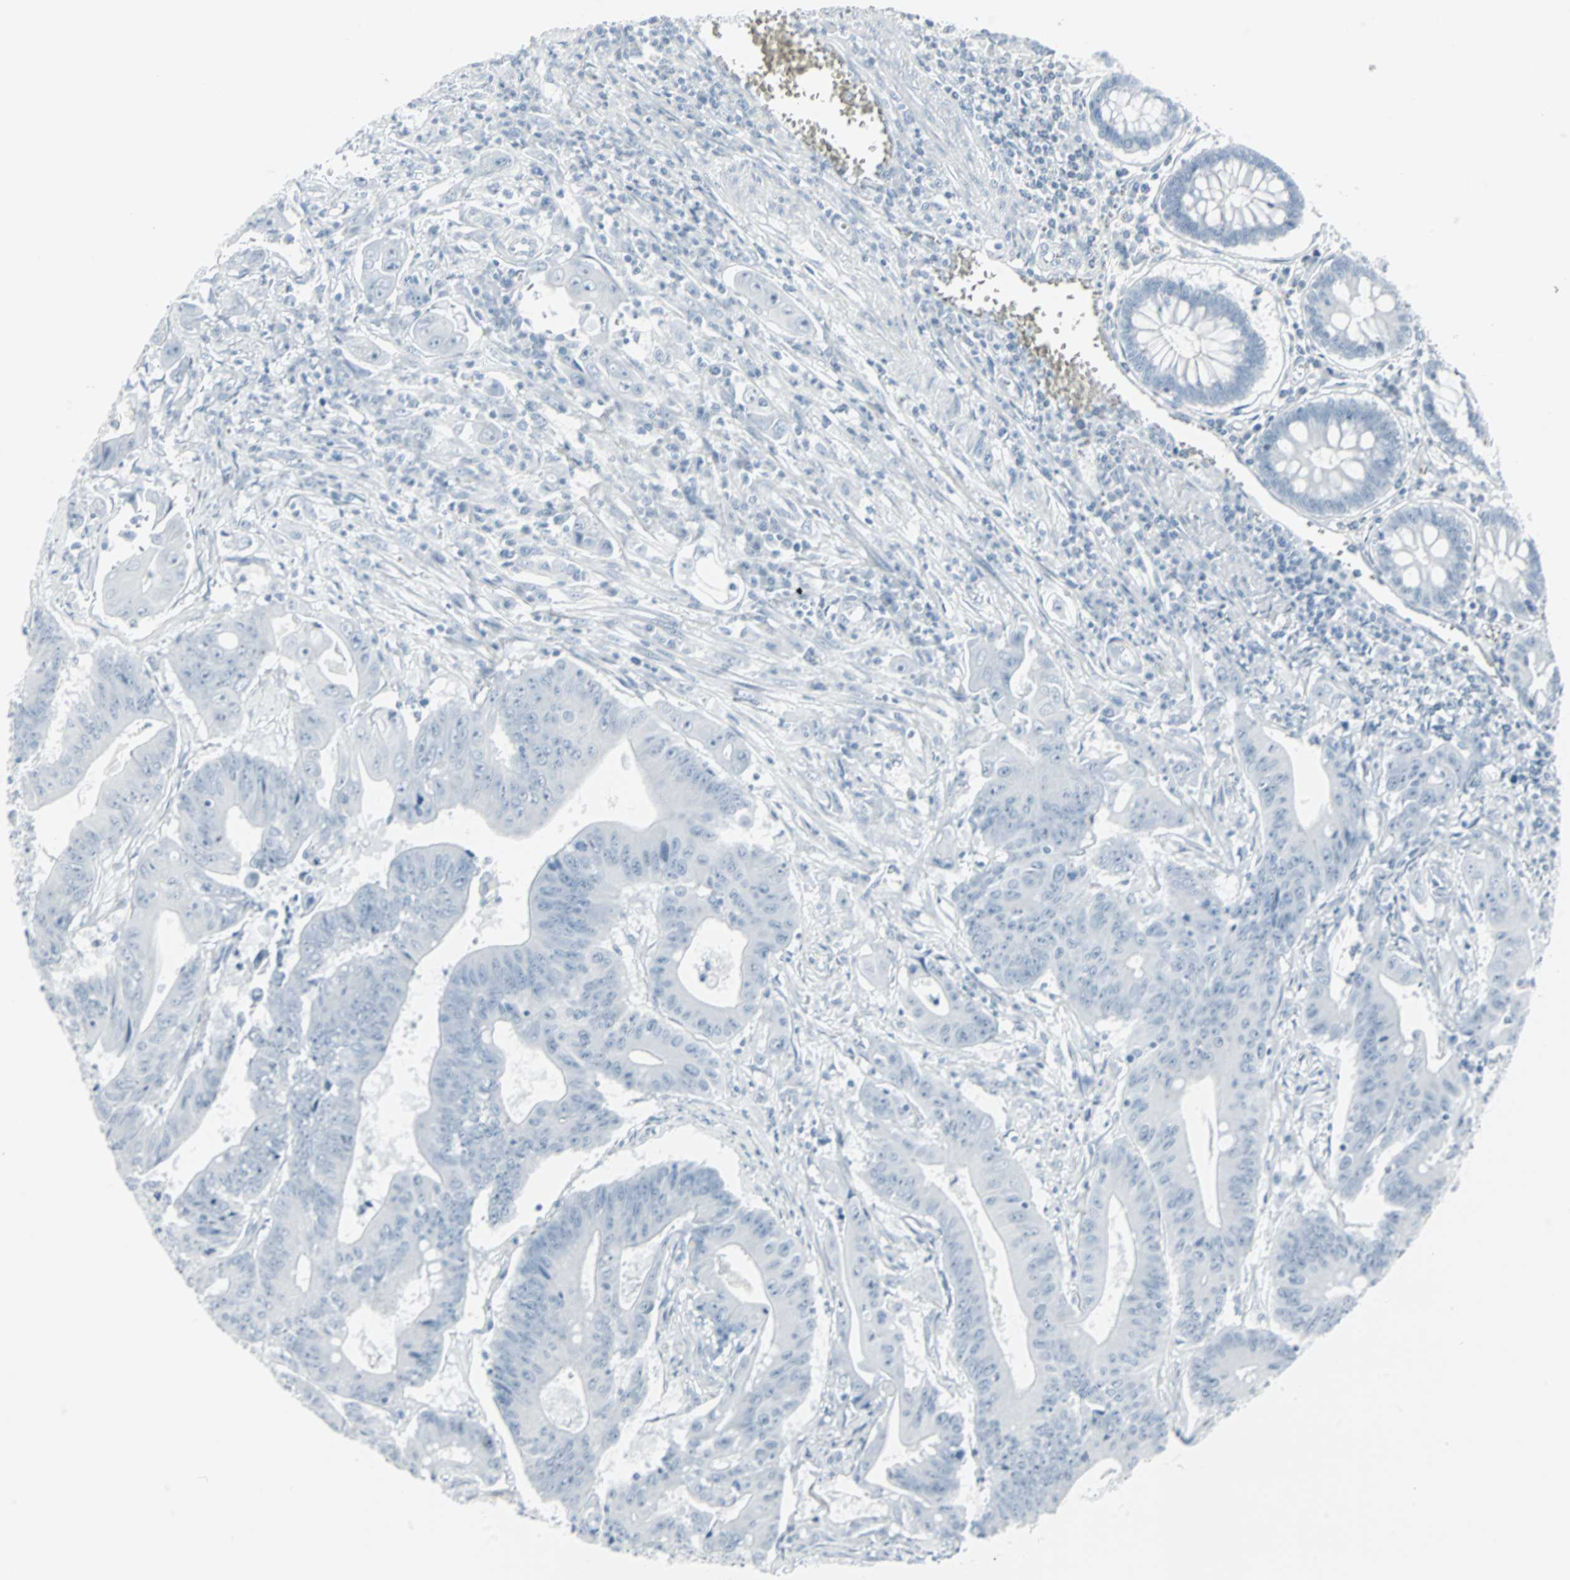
{"staining": {"intensity": "negative", "quantity": "none", "location": "none"}, "tissue": "colorectal cancer", "cell_type": "Tumor cells", "image_type": "cancer", "snomed": [{"axis": "morphology", "description": "Adenocarcinoma, NOS"}, {"axis": "topography", "description": "Colon"}], "caption": "Colorectal cancer (adenocarcinoma) stained for a protein using immunohistochemistry (IHC) exhibits no expression tumor cells.", "gene": "LANCL3", "patient": {"sex": "male", "age": 45}}